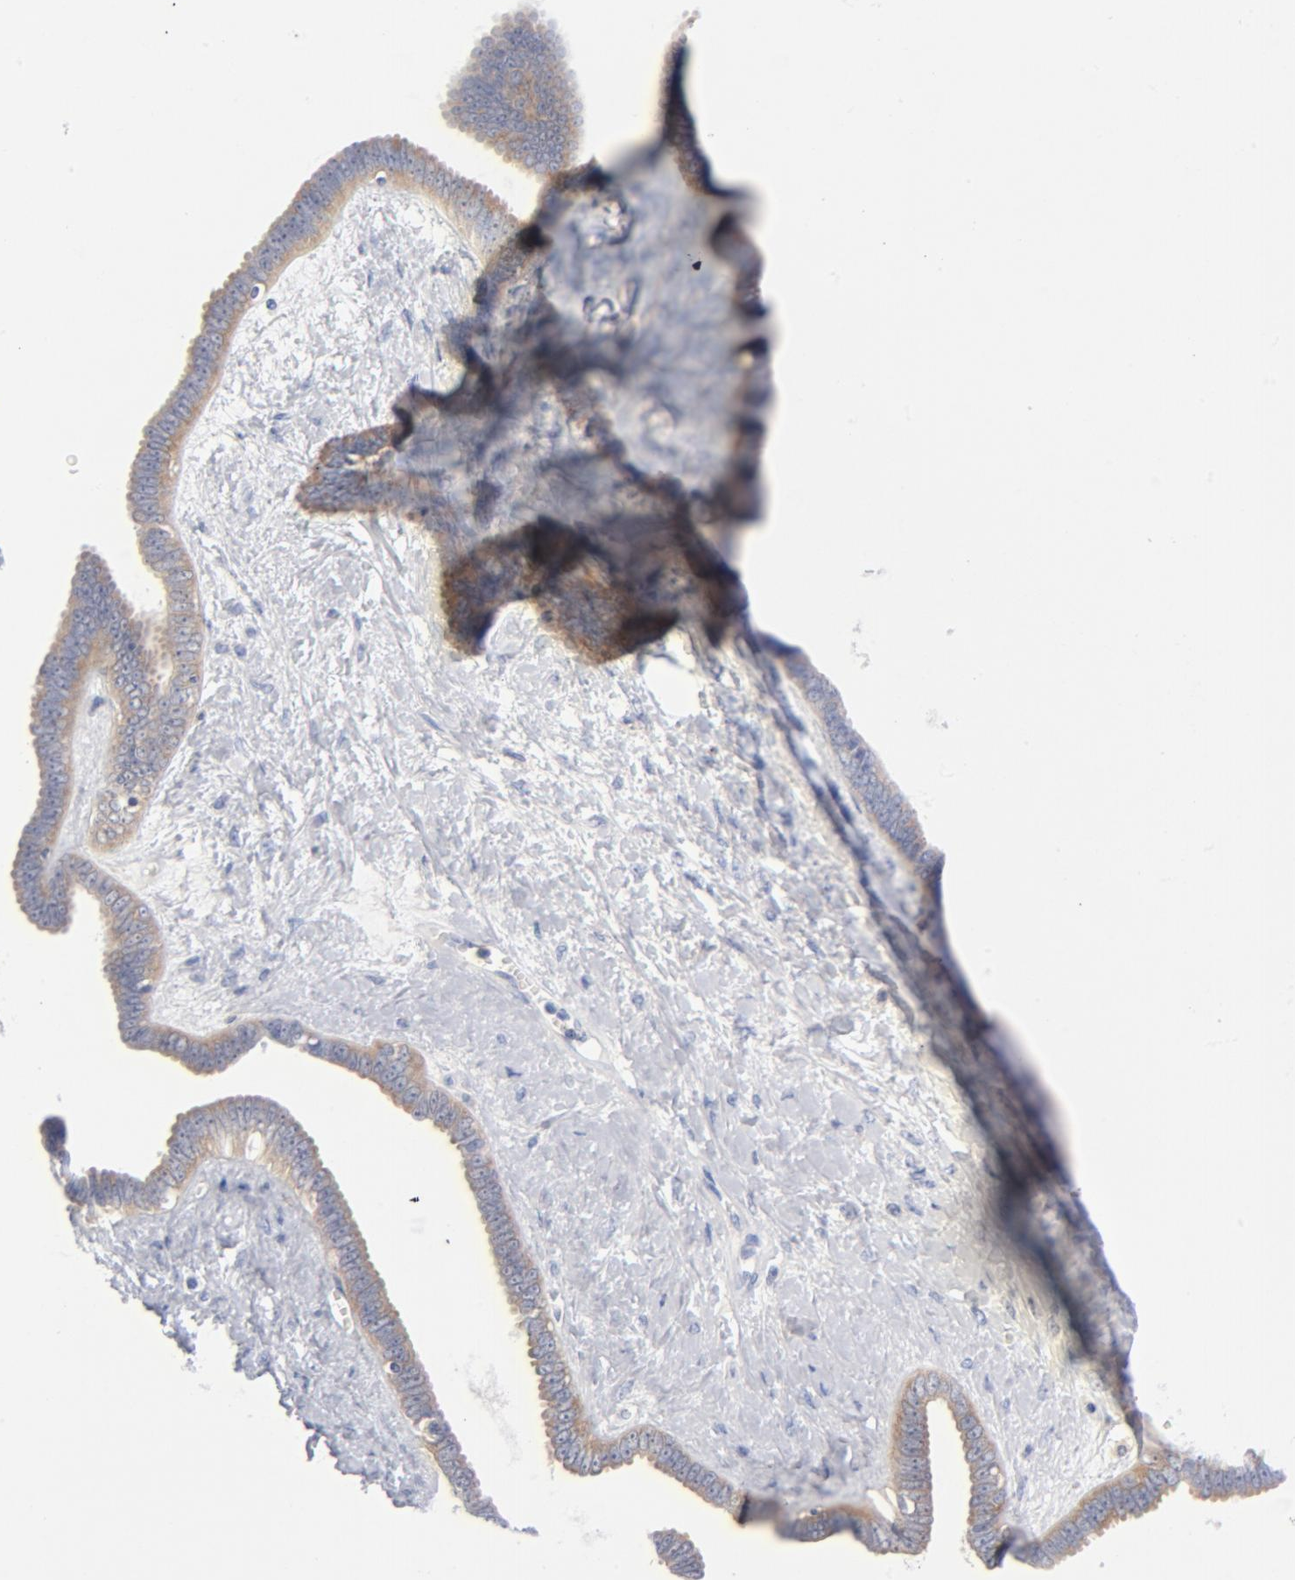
{"staining": {"intensity": "weak", "quantity": "25%-75%", "location": "cytoplasmic/membranous"}, "tissue": "ovarian cancer", "cell_type": "Tumor cells", "image_type": "cancer", "snomed": [{"axis": "morphology", "description": "Cystadenocarcinoma, serous, NOS"}, {"axis": "topography", "description": "Ovary"}], "caption": "A histopathology image showing weak cytoplasmic/membranous staining in approximately 25%-75% of tumor cells in ovarian cancer, as visualized by brown immunohistochemical staining.", "gene": "CD86", "patient": {"sex": "female", "age": 71}}